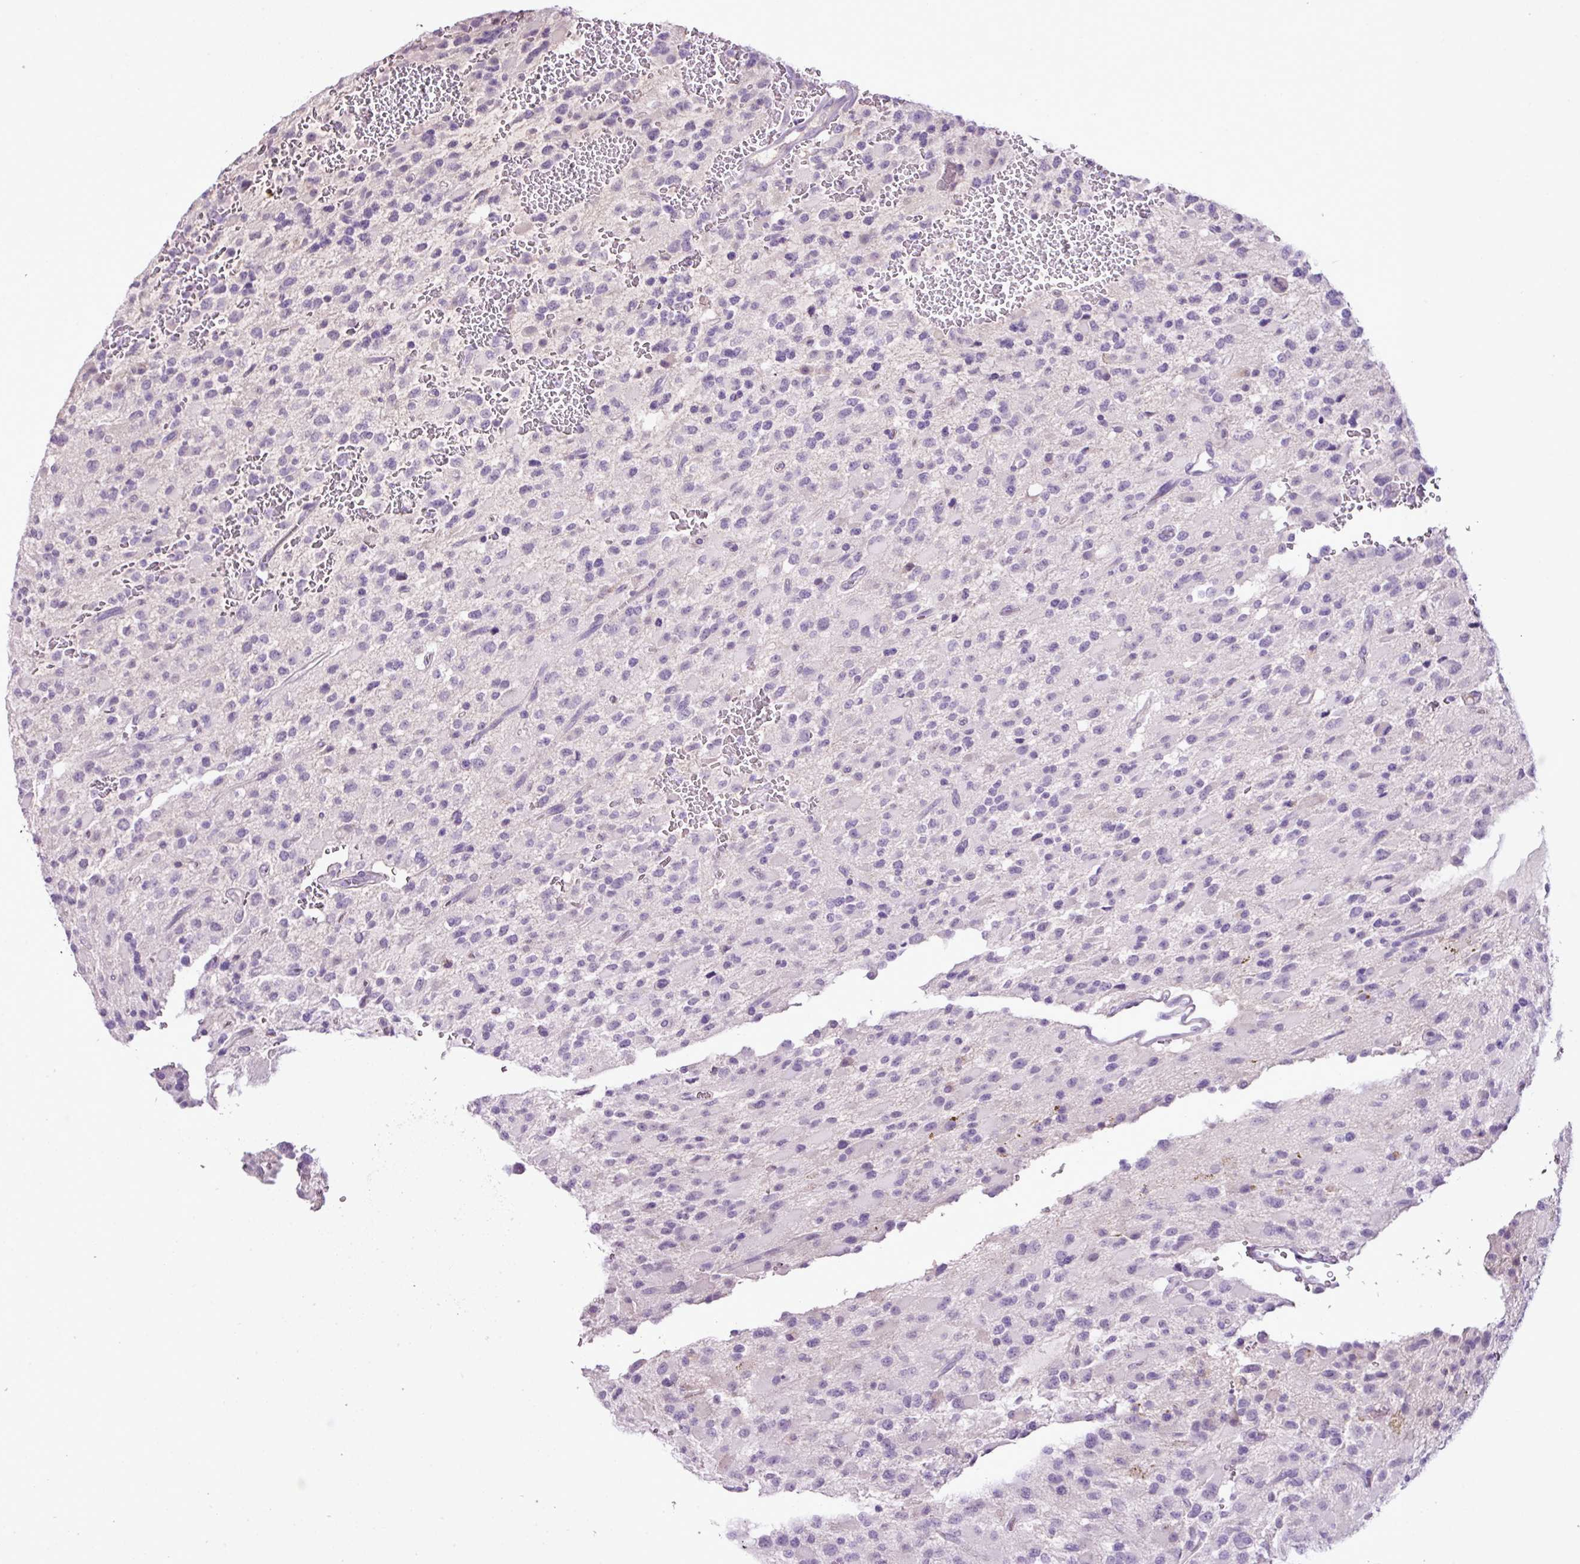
{"staining": {"intensity": "negative", "quantity": "none", "location": "none"}, "tissue": "glioma", "cell_type": "Tumor cells", "image_type": "cancer", "snomed": [{"axis": "morphology", "description": "Glioma, malignant, High grade"}, {"axis": "topography", "description": "Brain"}], "caption": "An immunohistochemistry (IHC) micrograph of glioma is shown. There is no staining in tumor cells of glioma.", "gene": "HTR3E", "patient": {"sex": "male", "age": 34}}